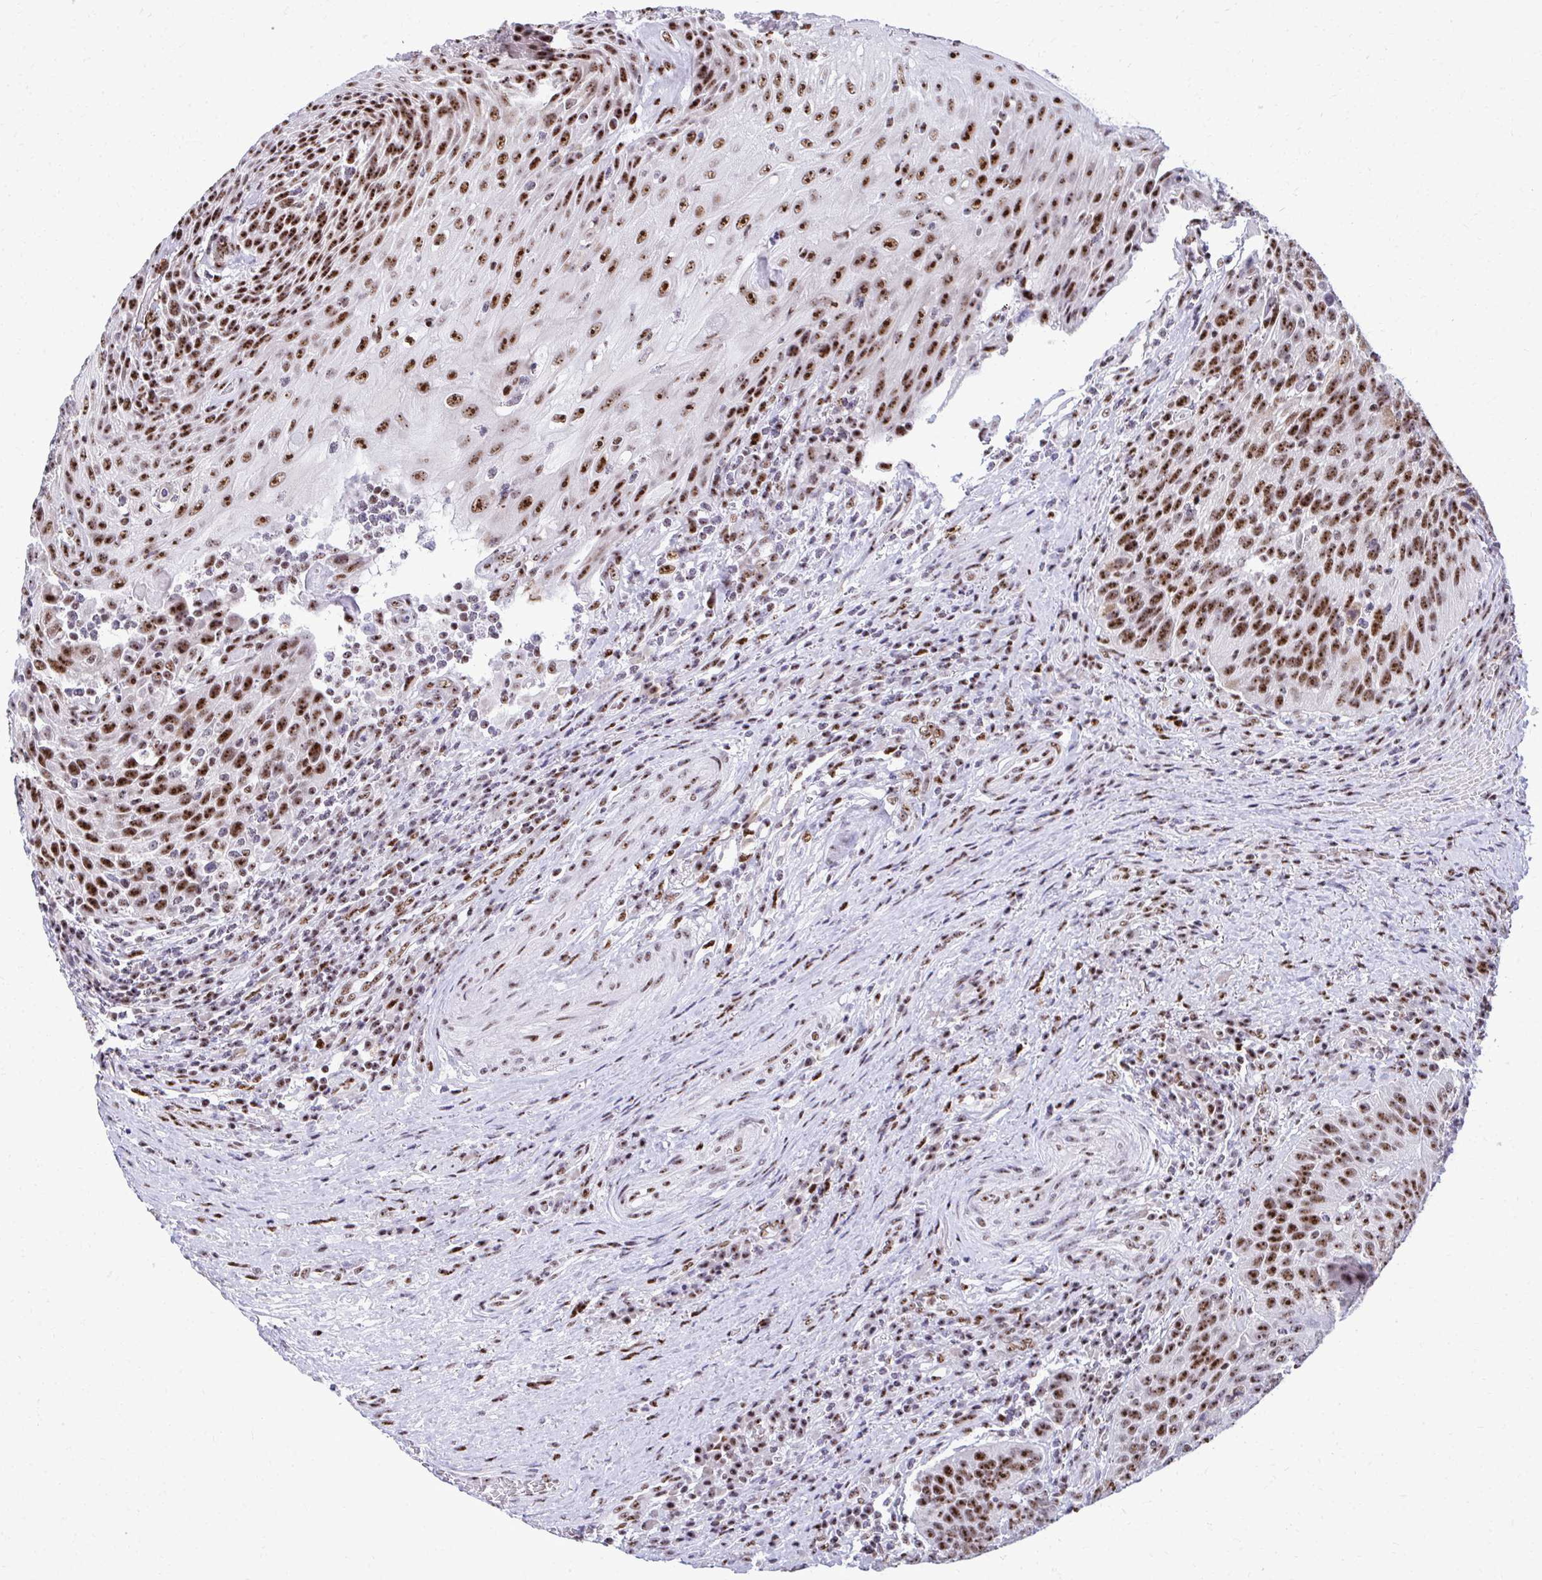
{"staining": {"intensity": "strong", "quantity": ">75%", "location": "nuclear"}, "tissue": "urothelial cancer", "cell_type": "Tumor cells", "image_type": "cancer", "snomed": [{"axis": "morphology", "description": "Urothelial carcinoma, High grade"}, {"axis": "topography", "description": "Urinary bladder"}], "caption": "Urothelial cancer stained for a protein reveals strong nuclear positivity in tumor cells. (Brightfield microscopy of DAB IHC at high magnification).", "gene": "PELP1", "patient": {"sex": "female", "age": 70}}